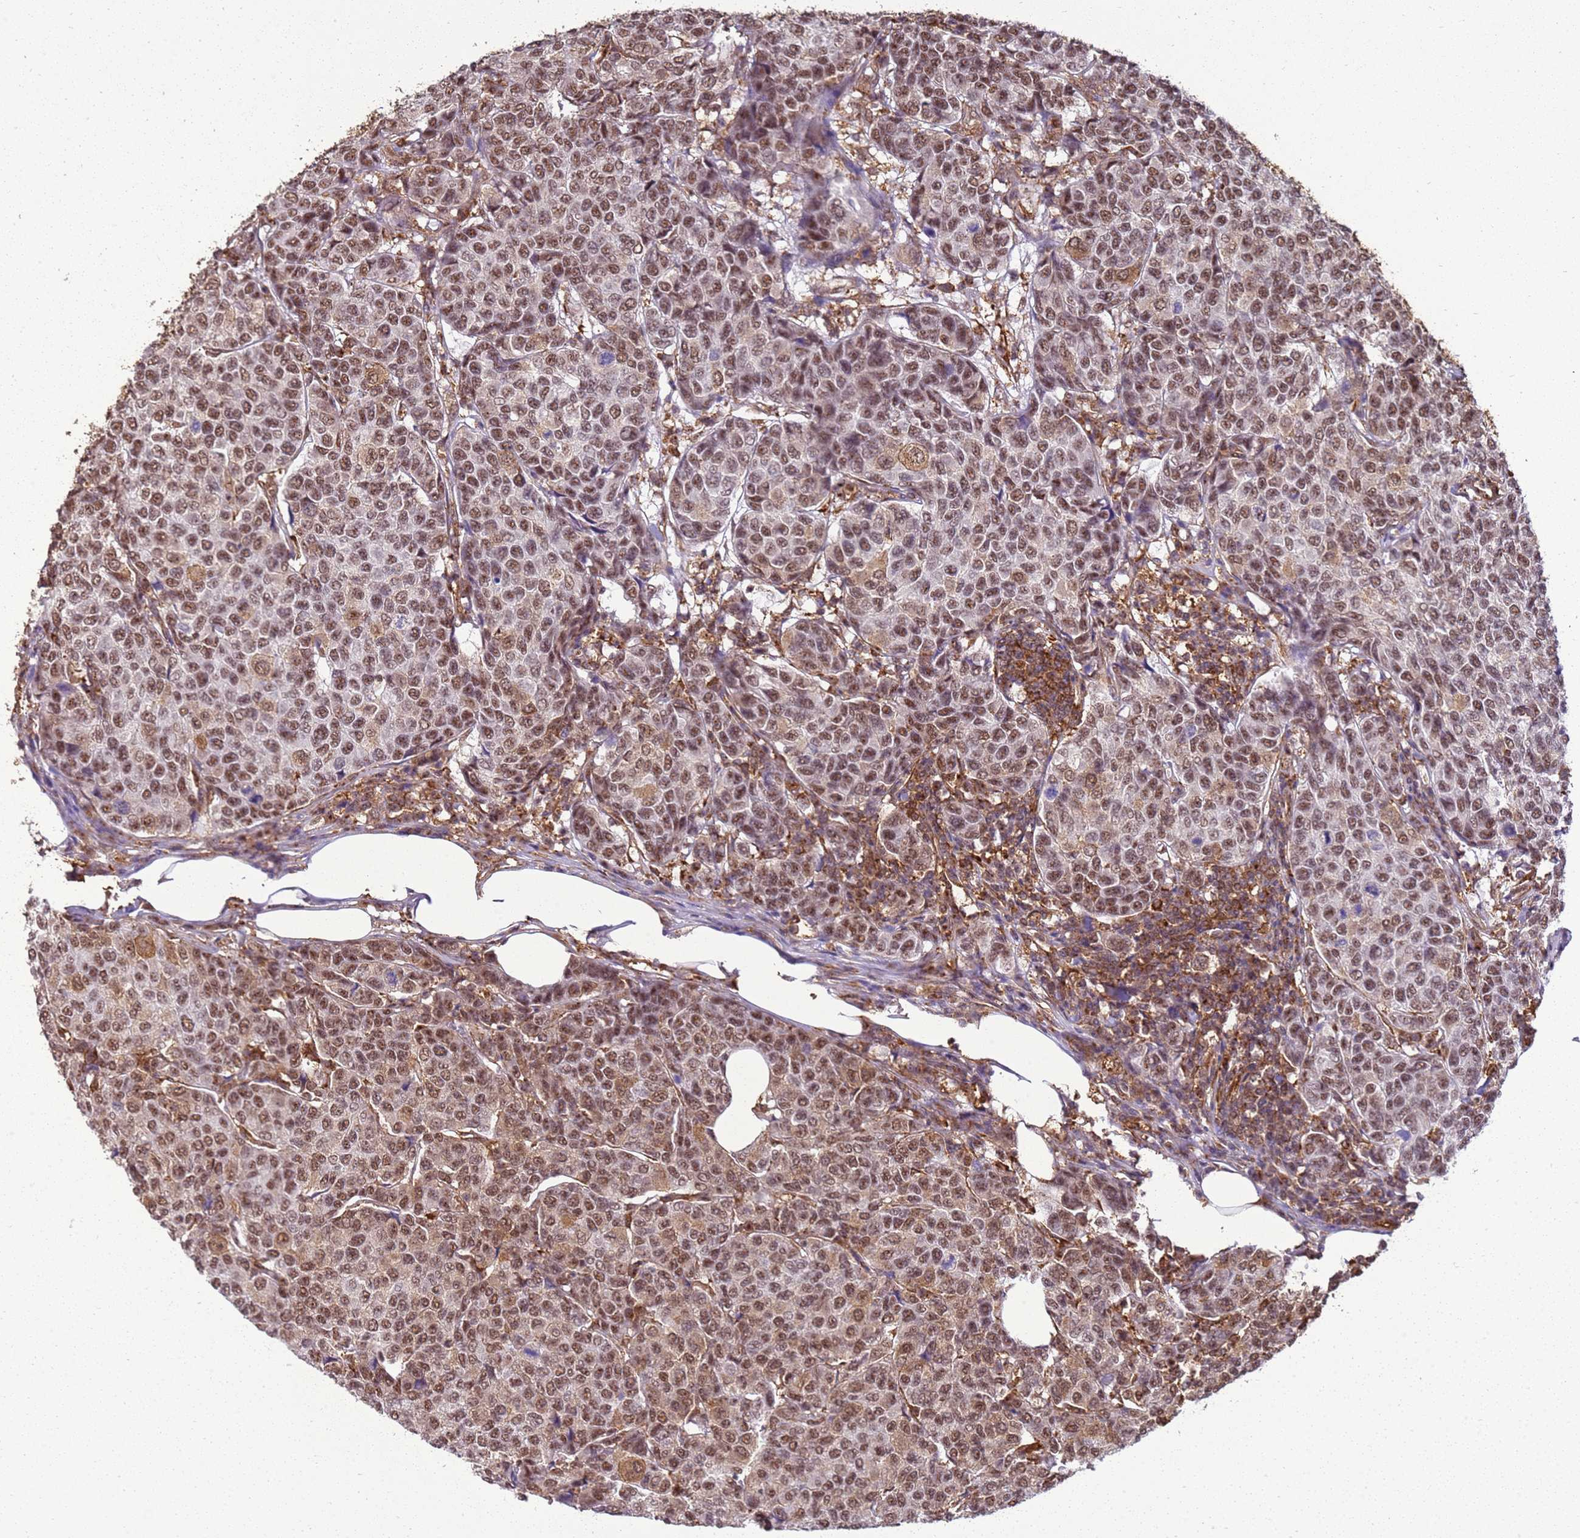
{"staining": {"intensity": "moderate", "quantity": ">75%", "location": "cytoplasmic/membranous,nuclear"}, "tissue": "breast cancer", "cell_type": "Tumor cells", "image_type": "cancer", "snomed": [{"axis": "morphology", "description": "Duct carcinoma"}, {"axis": "topography", "description": "Breast"}], "caption": "IHC (DAB (3,3'-diaminobenzidine)) staining of human breast cancer (invasive ductal carcinoma) exhibits moderate cytoplasmic/membranous and nuclear protein expression in about >75% of tumor cells.", "gene": "GABRE", "patient": {"sex": "female", "age": 55}}